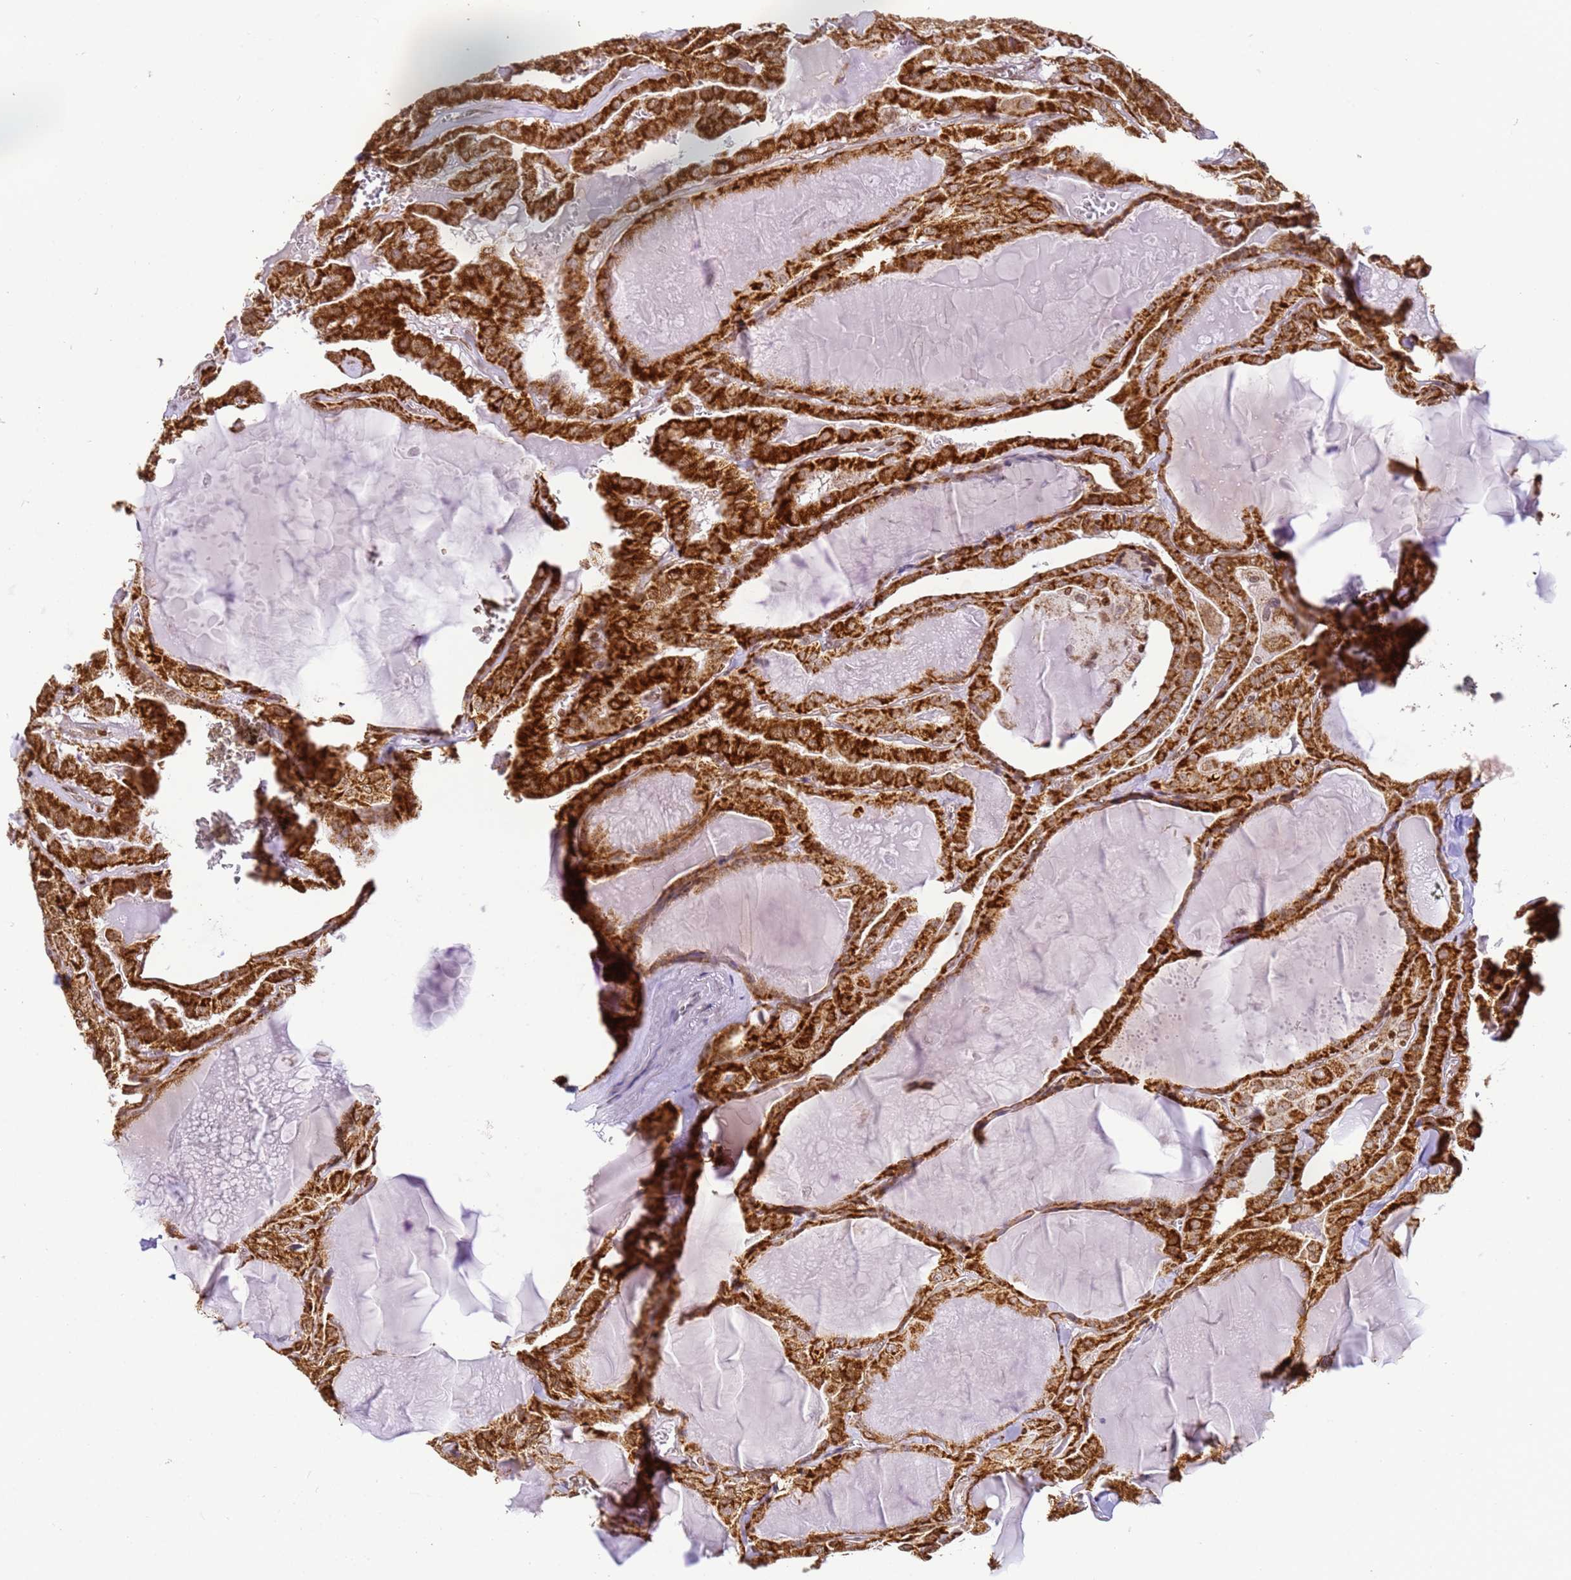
{"staining": {"intensity": "strong", "quantity": ">75%", "location": "cytoplasmic/membranous"}, "tissue": "thyroid cancer", "cell_type": "Tumor cells", "image_type": "cancer", "snomed": [{"axis": "morphology", "description": "Papillary adenocarcinoma, NOS"}, {"axis": "topography", "description": "Thyroid gland"}], "caption": "Strong cytoplasmic/membranous staining is appreciated in about >75% of tumor cells in thyroid cancer.", "gene": "HSPE1", "patient": {"sex": "male", "age": 52}}